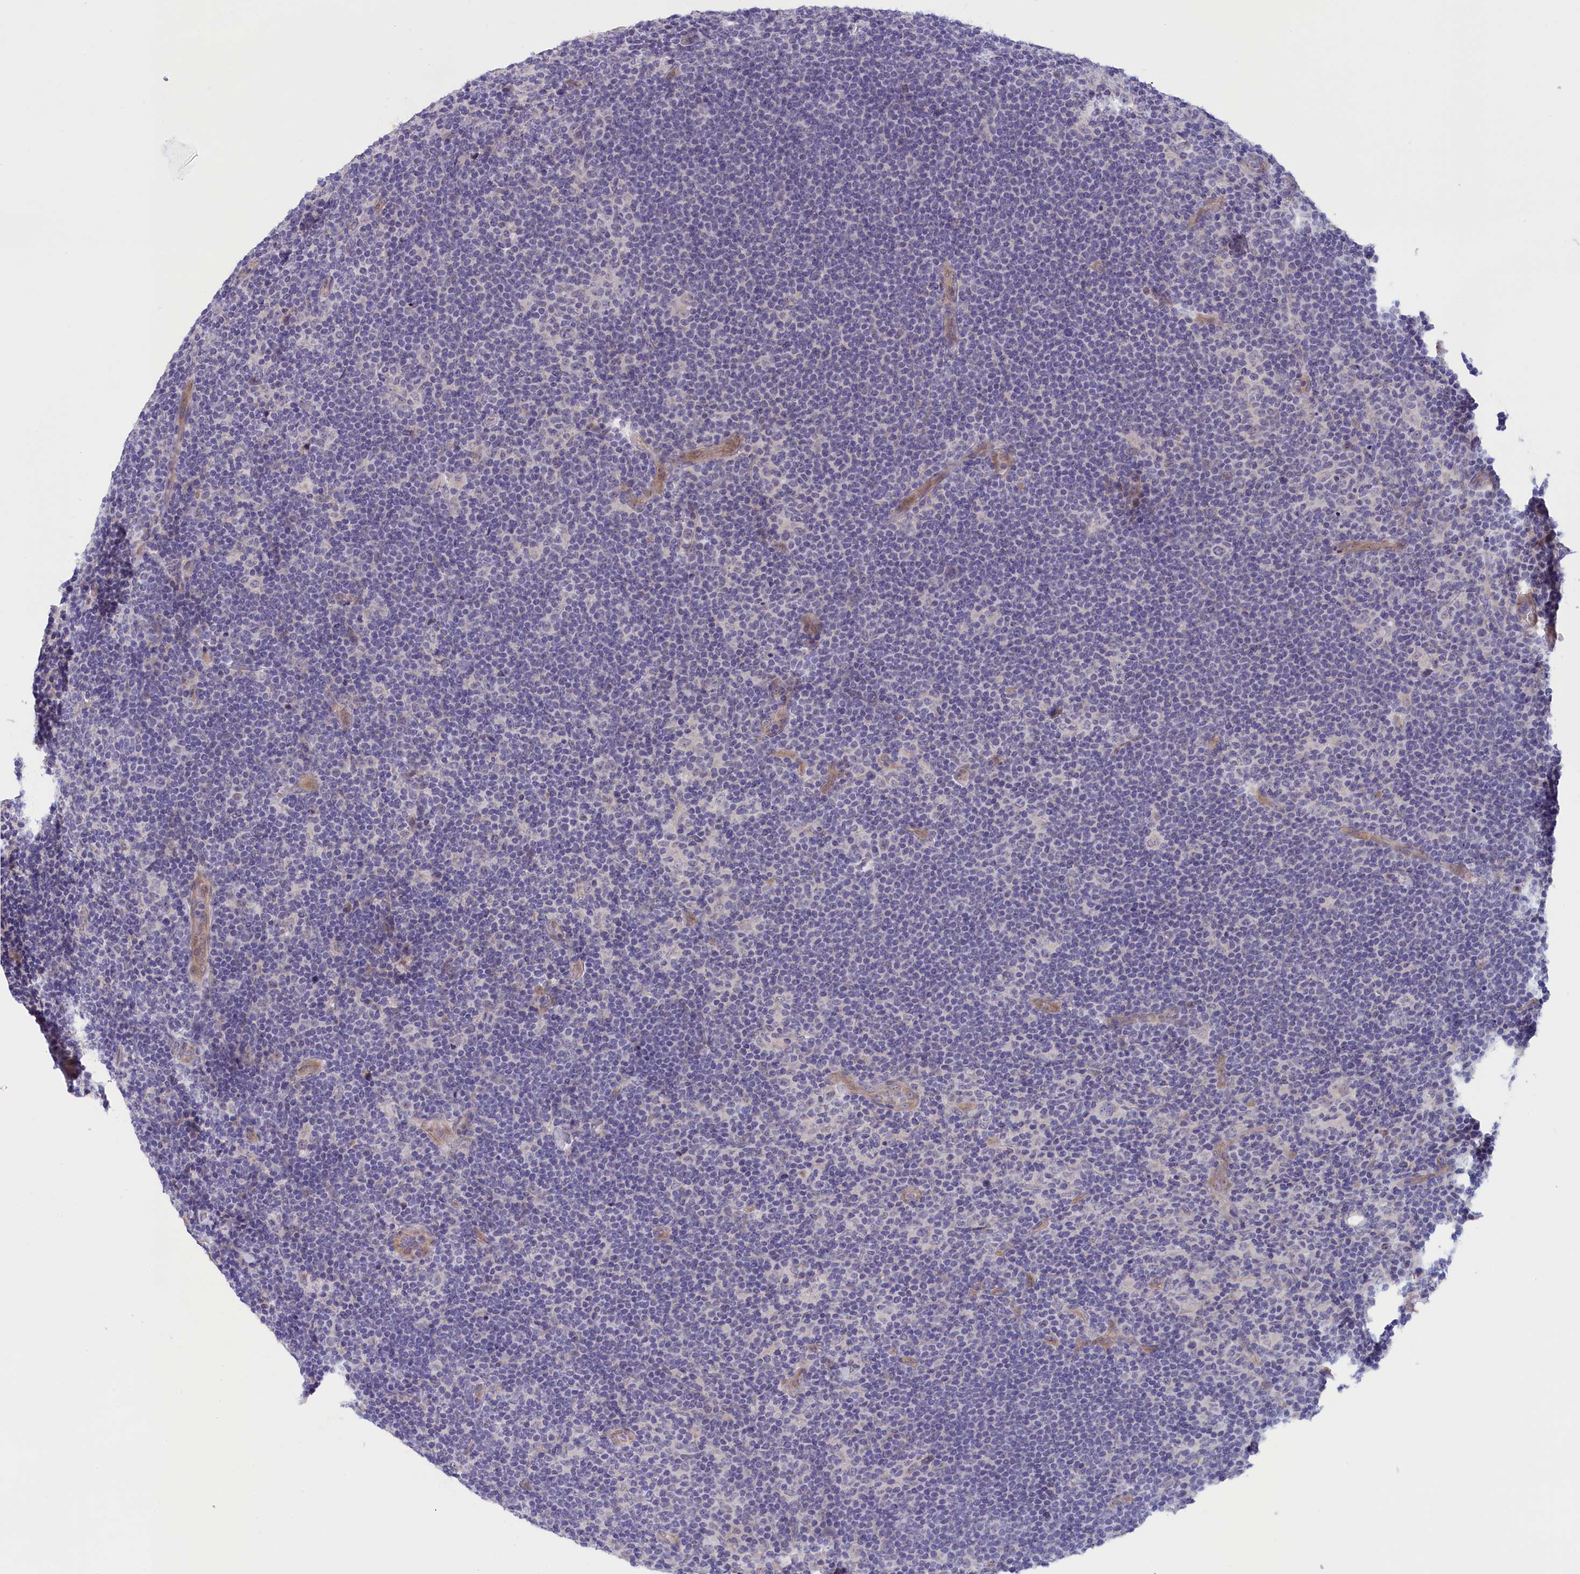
{"staining": {"intensity": "negative", "quantity": "none", "location": "none"}, "tissue": "lymphoma", "cell_type": "Tumor cells", "image_type": "cancer", "snomed": [{"axis": "morphology", "description": "Hodgkin's disease, NOS"}, {"axis": "topography", "description": "Lymph node"}], "caption": "Protein analysis of Hodgkin's disease reveals no significant staining in tumor cells.", "gene": "IGFALS", "patient": {"sex": "female", "age": 57}}